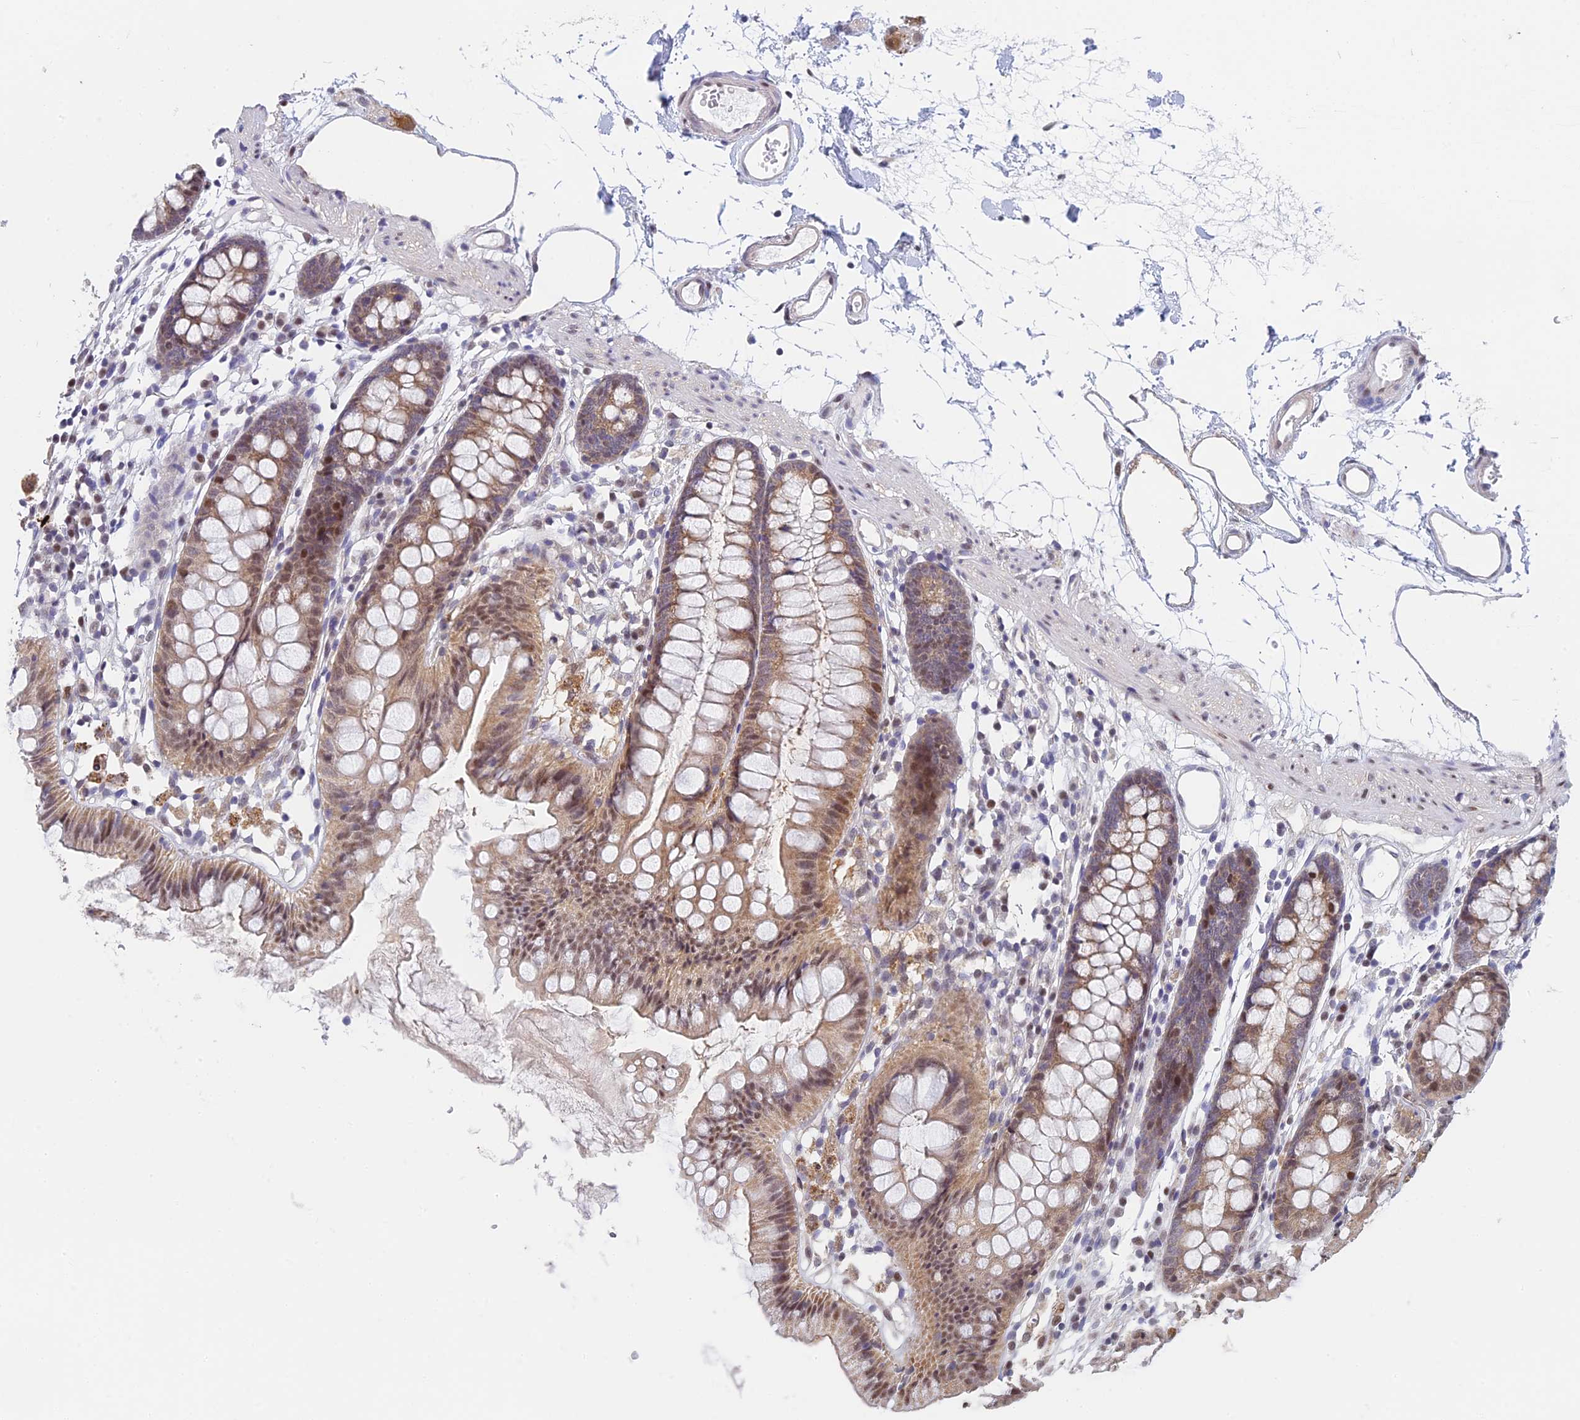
{"staining": {"intensity": "negative", "quantity": "none", "location": "none"}, "tissue": "colon", "cell_type": "Endothelial cells", "image_type": "normal", "snomed": [{"axis": "morphology", "description": "Normal tissue, NOS"}, {"axis": "topography", "description": "Colon"}], "caption": "Human colon stained for a protein using IHC displays no staining in endothelial cells.", "gene": "MRPL17", "patient": {"sex": "female", "age": 84}}